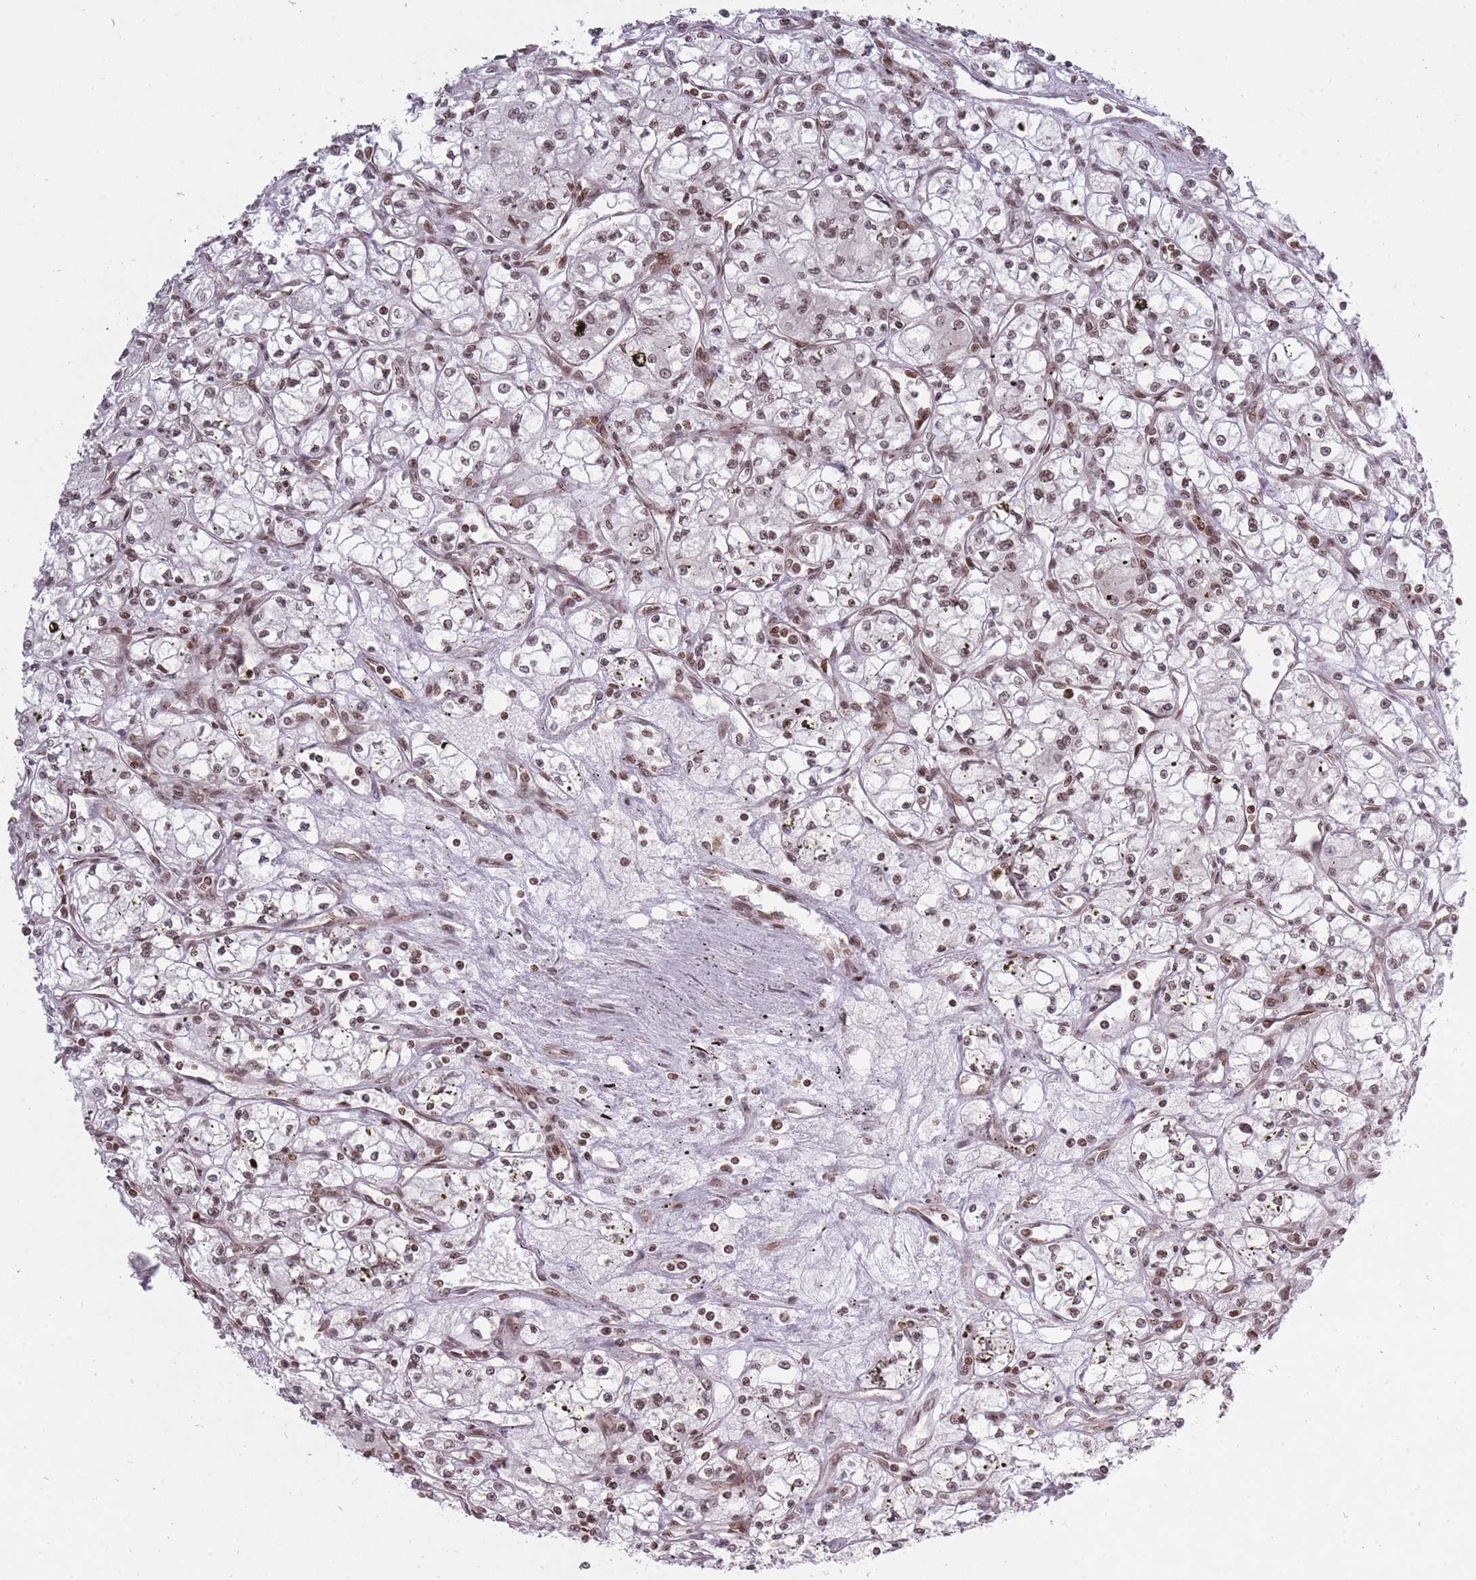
{"staining": {"intensity": "moderate", "quantity": "25%-75%", "location": "nuclear"}, "tissue": "renal cancer", "cell_type": "Tumor cells", "image_type": "cancer", "snomed": [{"axis": "morphology", "description": "Adenocarcinoma, NOS"}, {"axis": "topography", "description": "Kidney"}], "caption": "The micrograph exhibits a brown stain indicating the presence of a protein in the nuclear of tumor cells in renal adenocarcinoma. The protein of interest is shown in brown color, while the nuclei are stained blue.", "gene": "TMC6", "patient": {"sex": "male", "age": 59}}